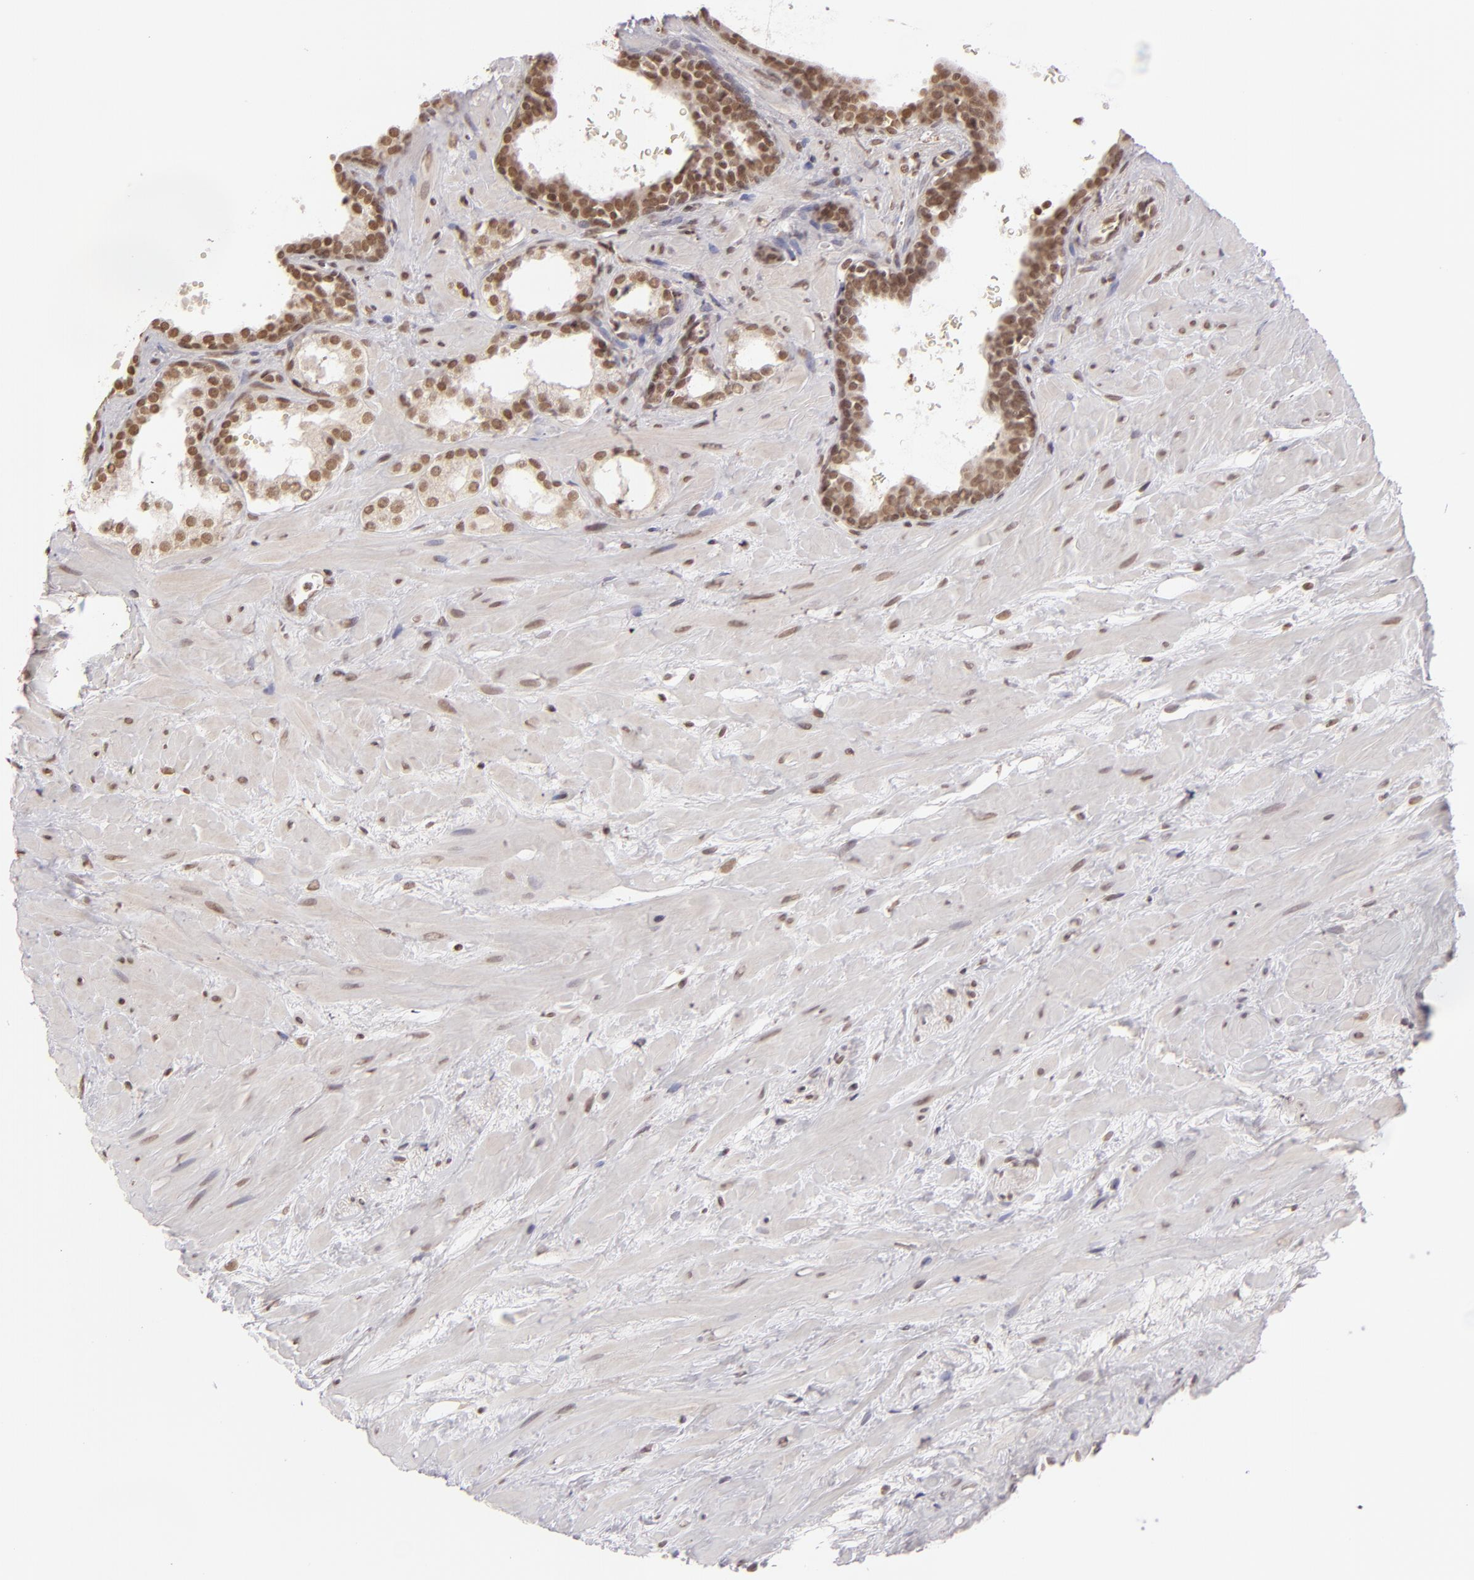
{"staining": {"intensity": "strong", "quantity": ">75%", "location": "nuclear"}, "tissue": "prostate cancer", "cell_type": "Tumor cells", "image_type": "cancer", "snomed": [{"axis": "morphology", "description": "Adenocarcinoma, Low grade"}, {"axis": "topography", "description": "Prostate"}], "caption": "Immunohistochemistry photomicrograph of neoplastic tissue: human prostate low-grade adenocarcinoma stained using immunohistochemistry (IHC) reveals high levels of strong protein expression localized specifically in the nuclear of tumor cells, appearing as a nuclear brown color.", "gene": "CUL3", "patient": {"sex": "male", "age": 57}}